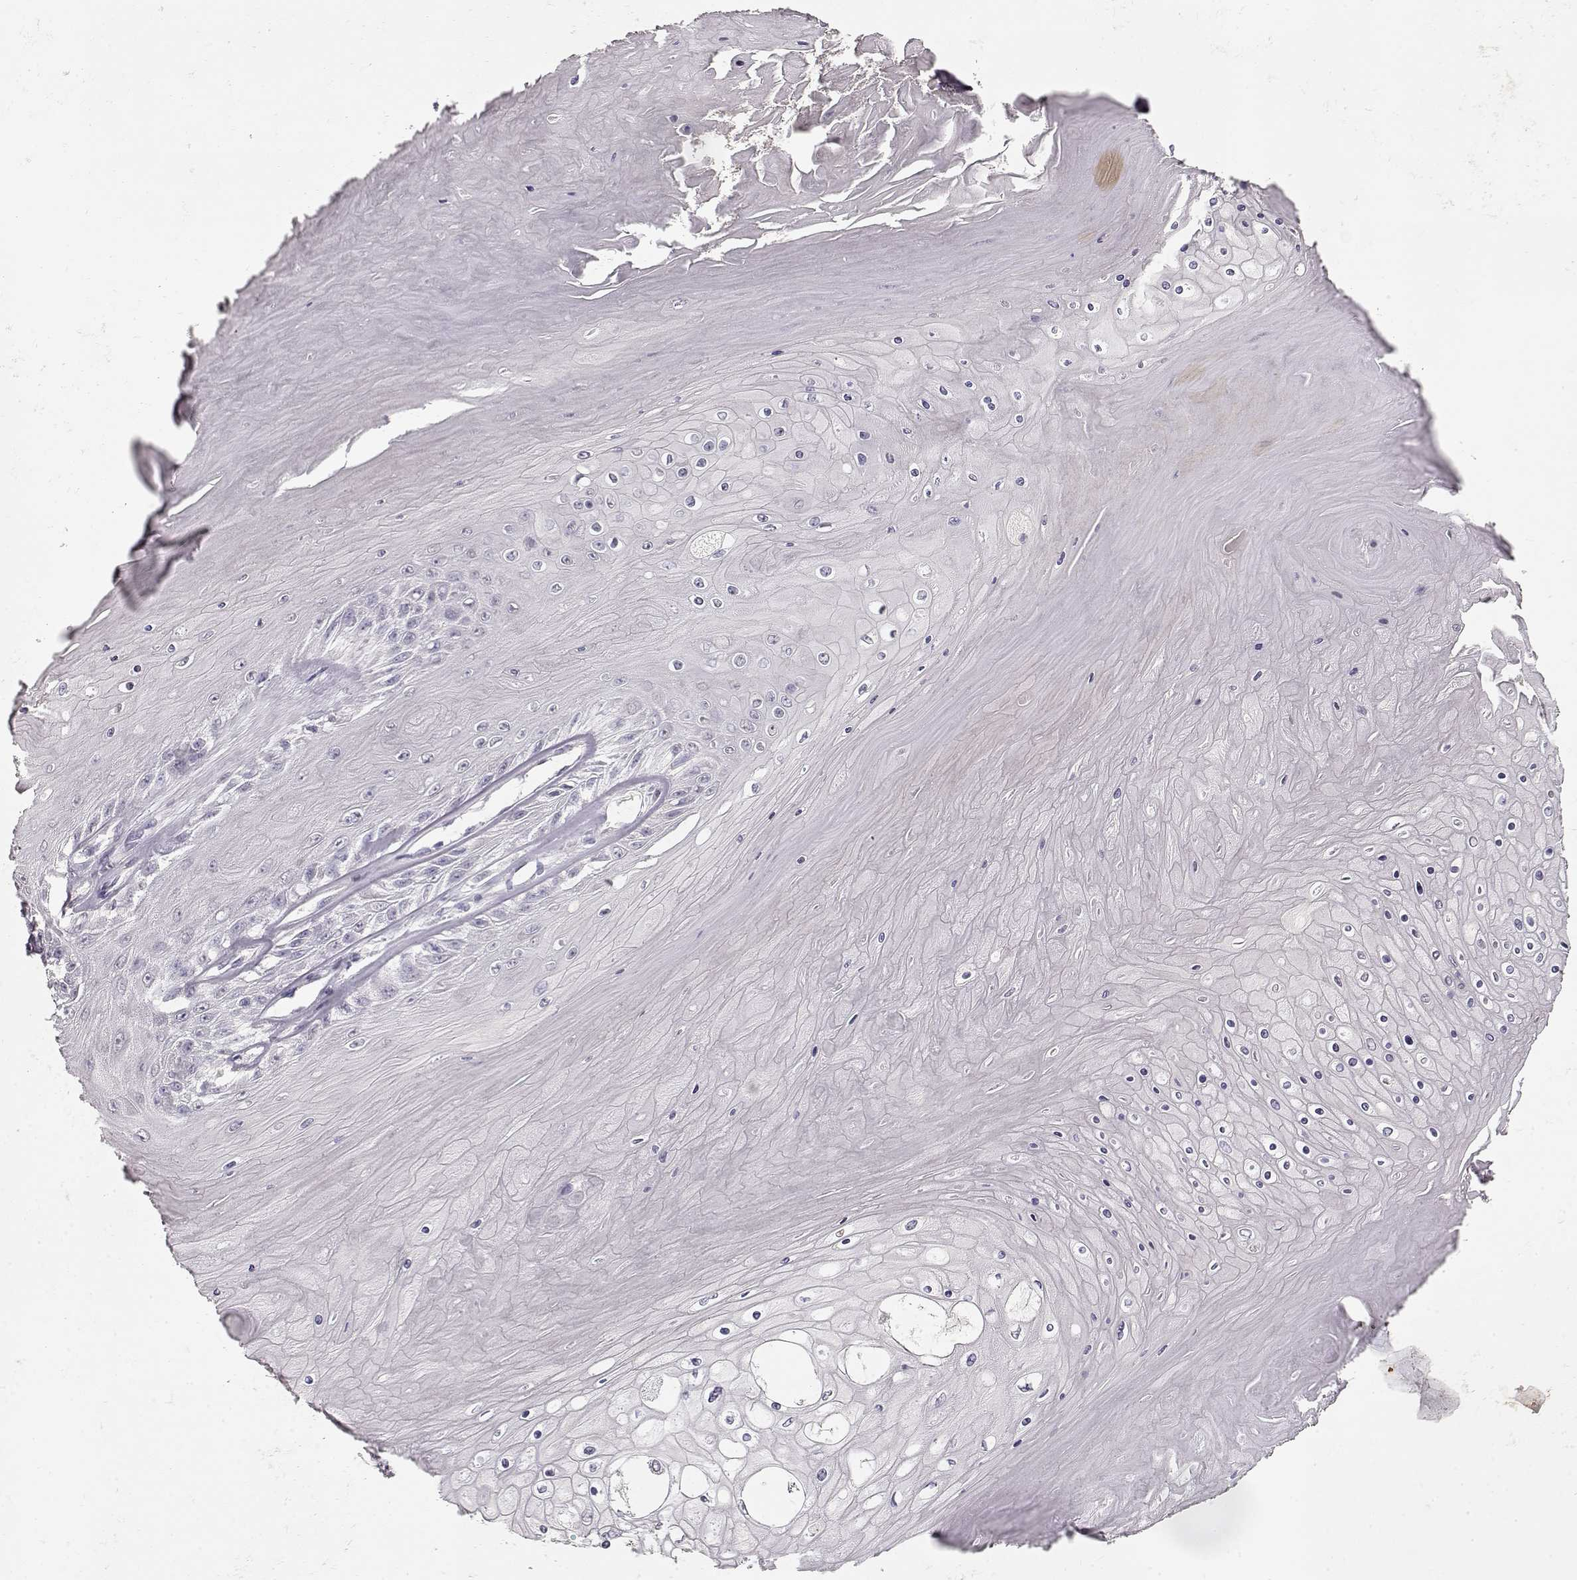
{"staining": {"intensity": "negative", "quantity": "none", "location": "none"}, "tissue": "skin cancer", "cell_type": "Tumor cells", "image_type": "cancer", "snomed": [{"axis": "morphology", "description": "Squamous cell carcinoma, NOS"}, {"axis": "topography", "description": "Skin"}], "caption": "Immunohistochemistry (IHC) of human squamous cell carcinoma (skin) reveals no positivity in tumor cells.", "gene": "TPH2", "patient": {"sex": "male", "age": 62}}